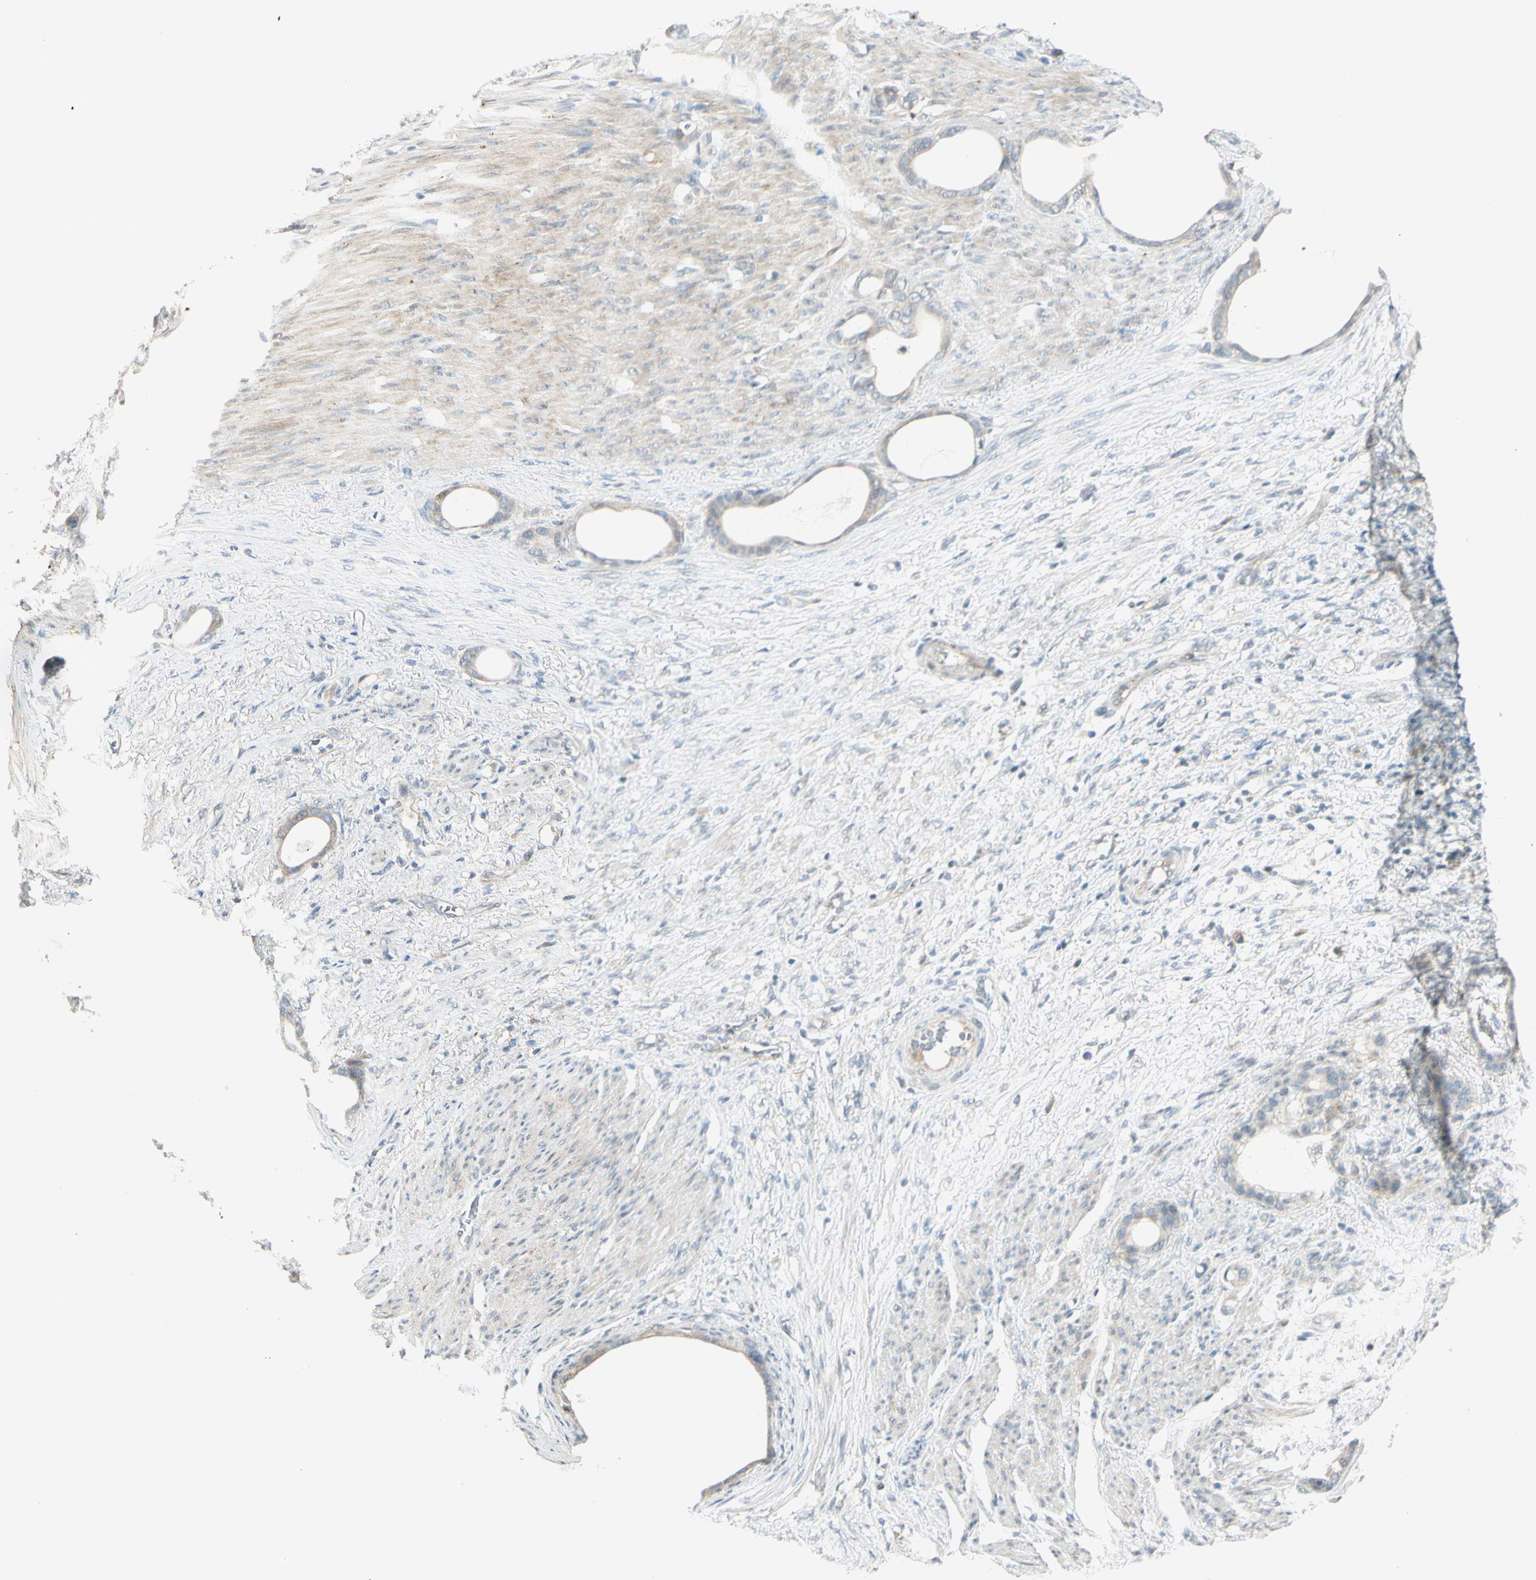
{"staining": {"intensity": "weak", "quantity": "<25%", "location": "cytoplasmic/membranous"}, "tissue": "stomach cancer", "cell_type": "Tumor cells", "image_type": "cancer", "snomed": [{"axis": "morphology", "description": "Adenocarcinoma, NOS"}, {"axis": "topography", "description": "Stomach"}], "caption": "An IHC histopathology image of stomach cancer is shown. There is no staining in tumor cells of stomach cancer. (Stains: DAB (3,3'-diaminobenzidine) immunohistochemistry (IHC) with hematoxylin counter stain, Microscopy: brightfield microscopy at high magnification).", "gene": "PCDHB15", "patient": {"sex": "female", "age": 75}}